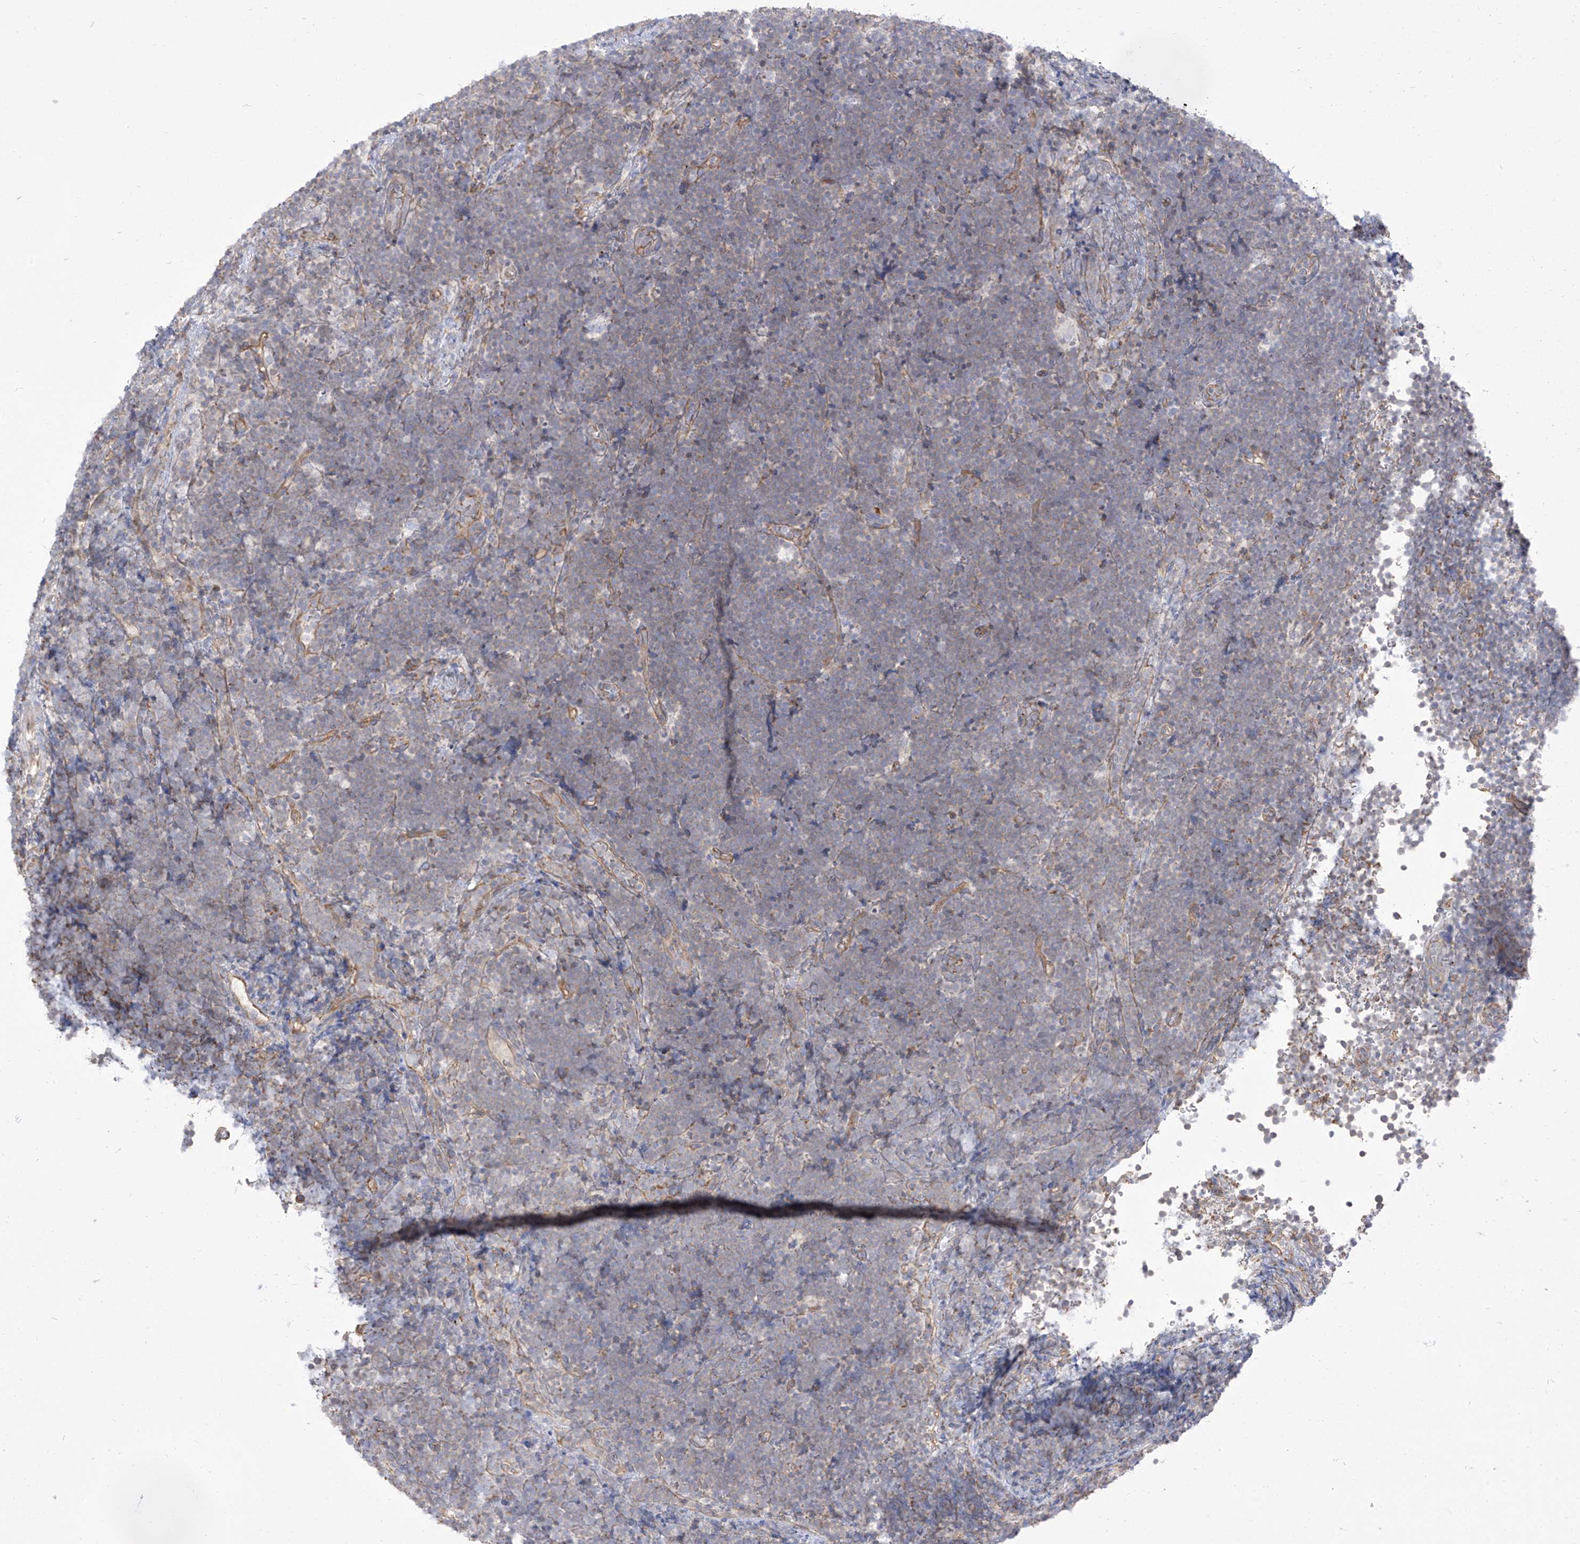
{"staining": {"intensity": "negative", "quantity": "none", "location": "none"}, "tissue": "lymphoma", "cell_type": "Tumor cells", "image_type": "cancer", "snomed": [{"axis": "morphology", "description": "Malignant lymphoma, non-Hodgkin's type, High grade"}, {"axis": "topography", "description": "Lymph node"}], "caption": "Lymphoma was stained to show a protein in brown. There is no significant positivity in tumor cells.", "gene": "EPHX4", "patient": {"sex": "male", "age": 13}}